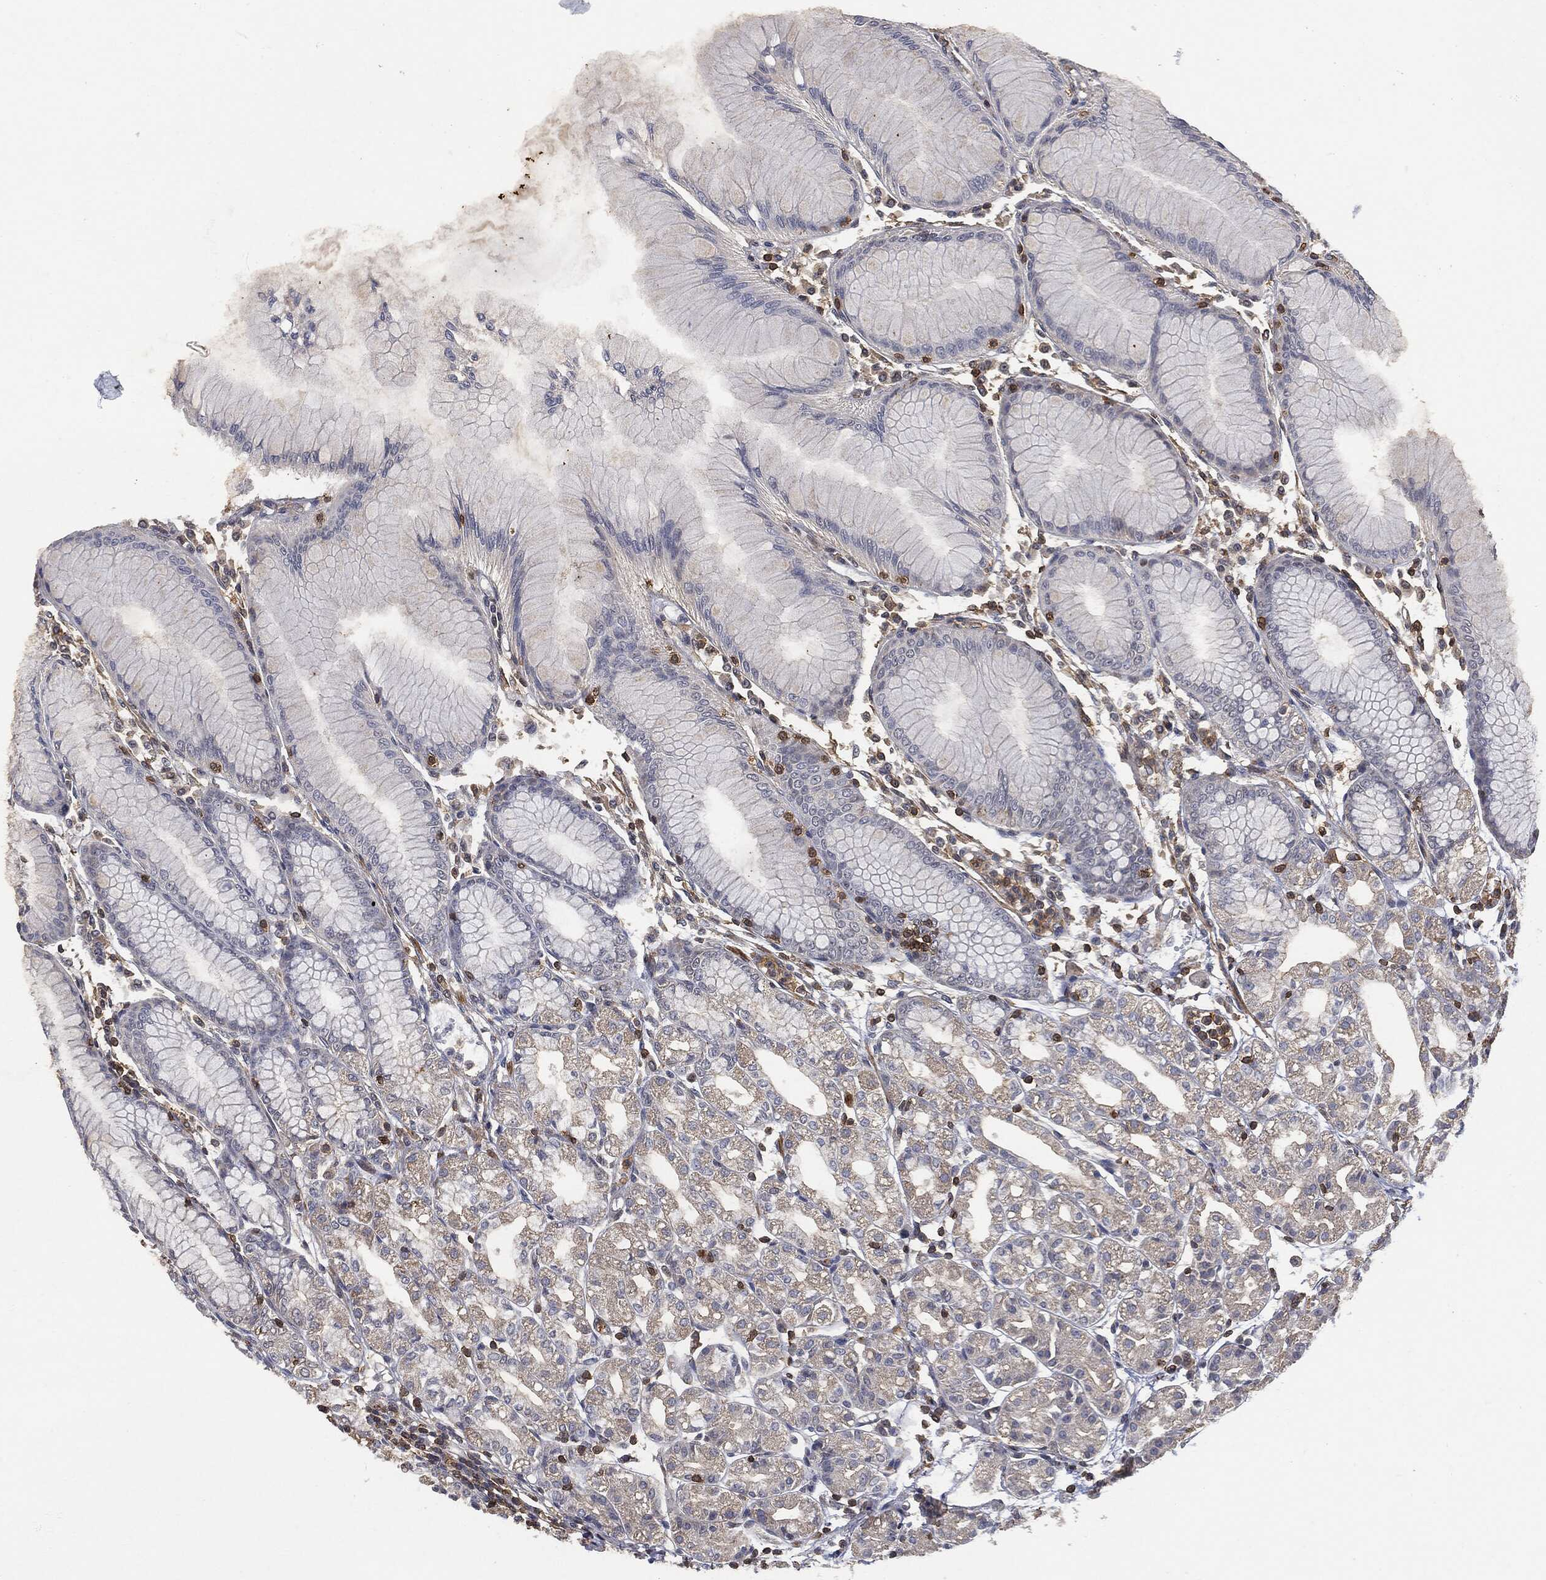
{"staining": {"intensity": "moderate", "quantity": "<25%", "location": "cytoplasmic/membranous"}, "tissue": "stomach", "cell_type": "Glandular cells", "image_type": "normal", "snomed": [{"axis": "morphology", "description": "Normal tissue, NOS"}, {"axis": "topography", "description": "Stomach"}], "caption": "Protein expression by IHC exhibits moderate cytoplasmic/membranous positivity in approximately <25% of glandular cells in benign stomach.", "gene": "PSMB10", "patient": {"sex": "female", "age": 57}}